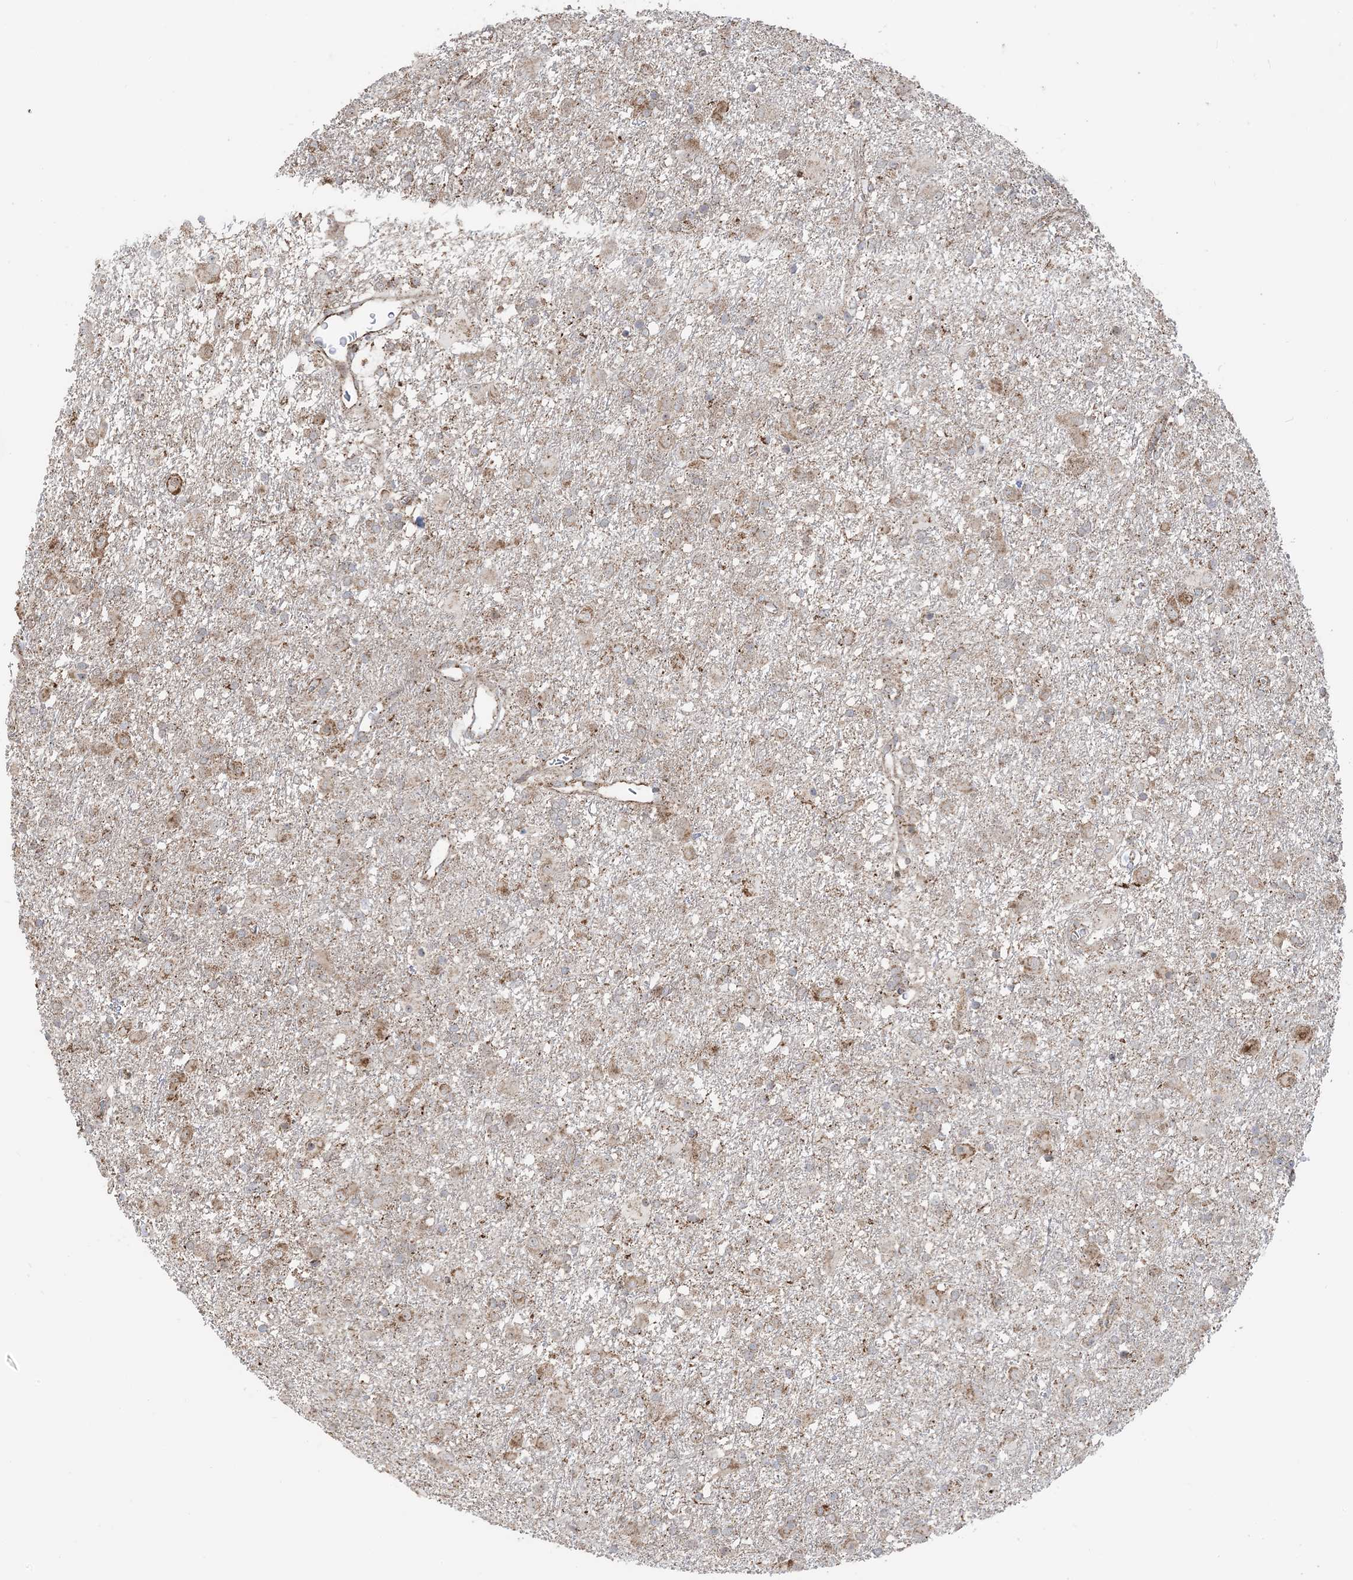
{"staining": {"intensity": "moderate", "quantity": "<25%", "location": "cytoplasmic/membranous"}, "tissue": "glioma", "cell_type": "Tumor cells", "image_type": "cancer", "snomed": [{"axis": "morphology", "description": "Glioma, malignant, Low grade"}, {"axis": "topography", "description": "Brain"}], "caption": "The immunohistochemical stain labels moderate cytoplasmic/membranous staining in tumor cells of malignant glioma (low-grade) tissue.", "gene": "MAPKBP1", "patient": {"sex": "male", "age": 65}}